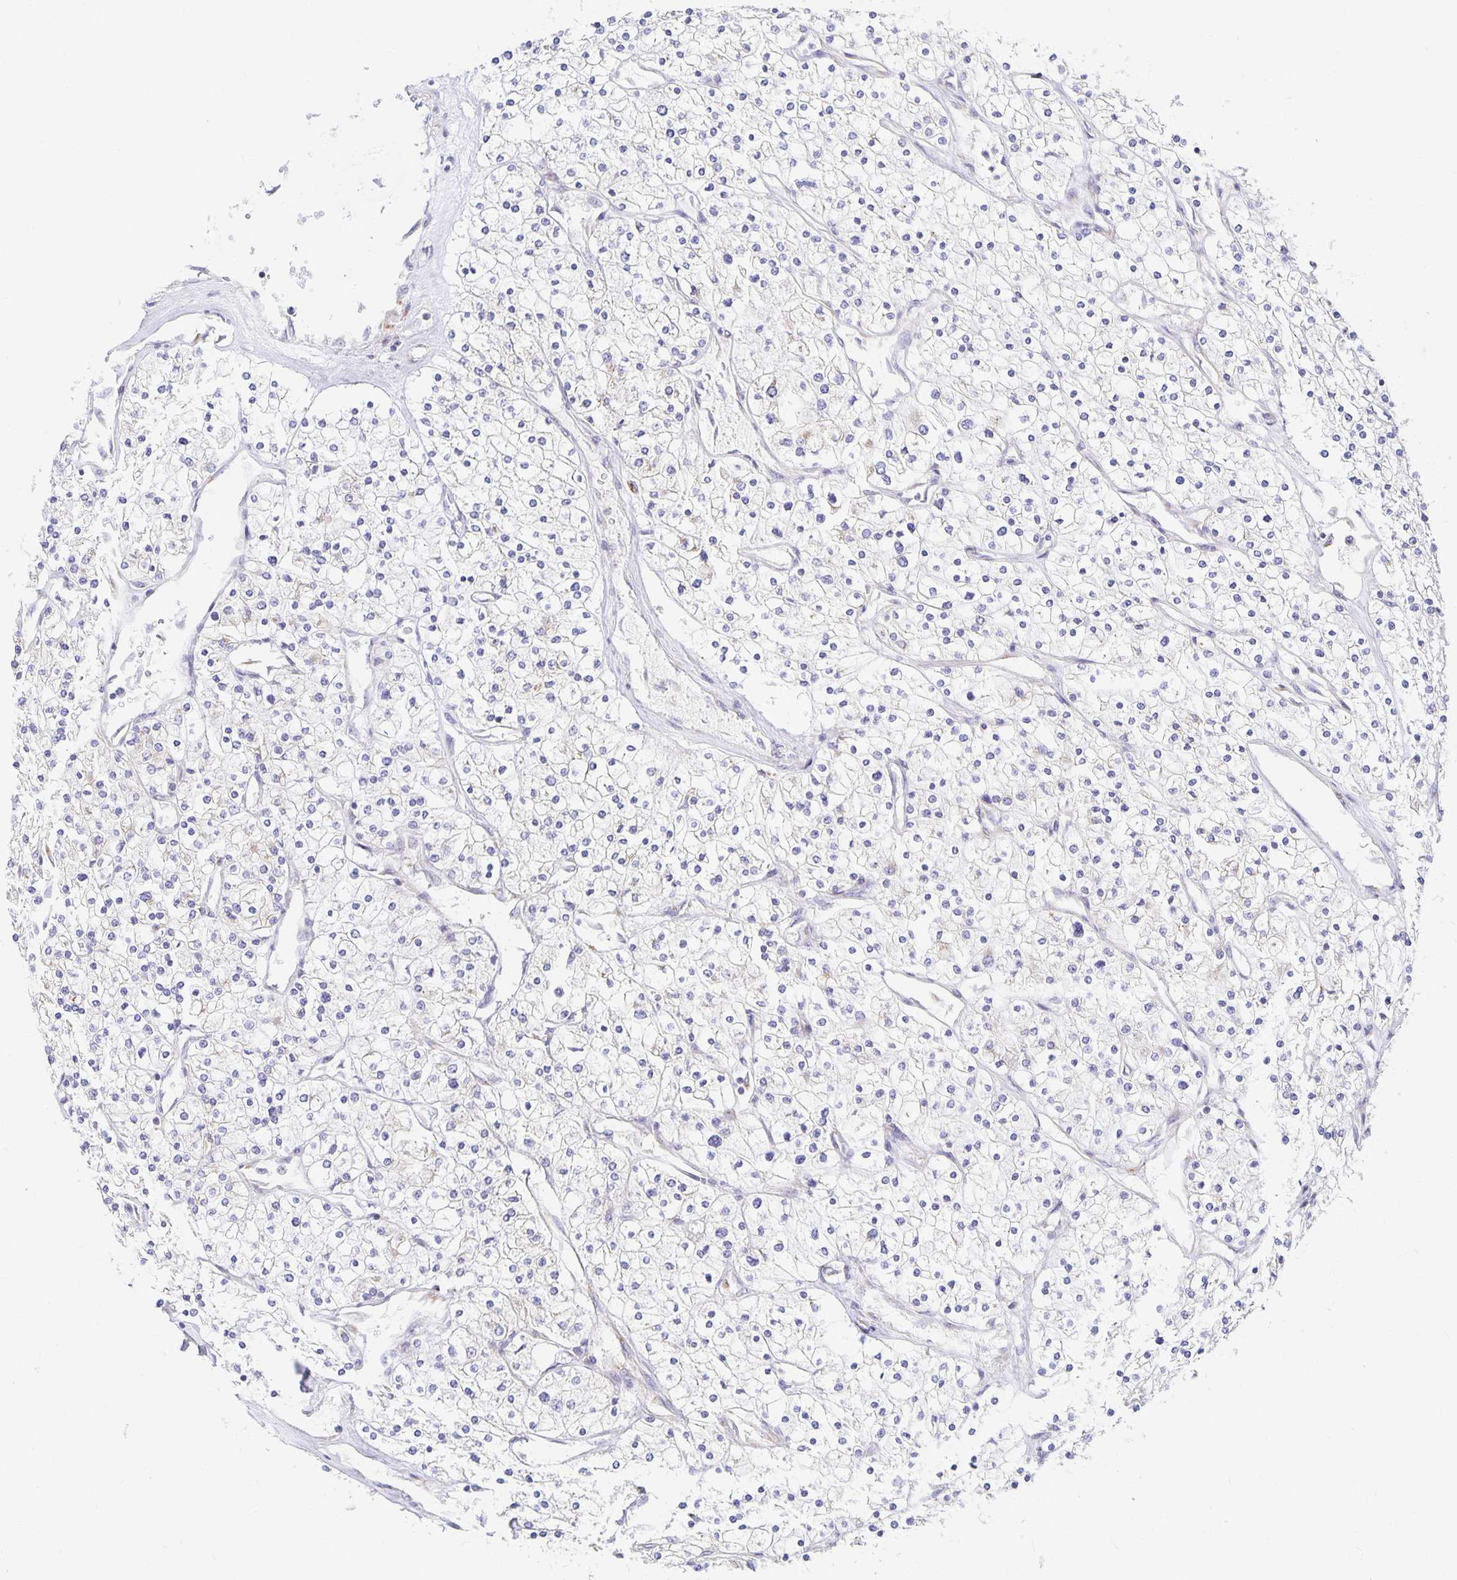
{"staining": {"intensity": "negative", "quantity": "none", "location": "none"}, "tissue": "renal cancer", "cell_type": "Tumor cells", "image_type": "cancer", "snomed": [{"axis": "morphology", "description": "Adenocarcinoma, NOS"}, {"axis": "topography", "description": "Kidney"}], "caption": "IHC image of neoplastic tissue: human renal cancer stained with DAB (3,3'-diaminobenzidine) exhibits no significant protein expression in tumor cells.", "gene": "USO1", "patient": {"sex": "male", "age": 80}}